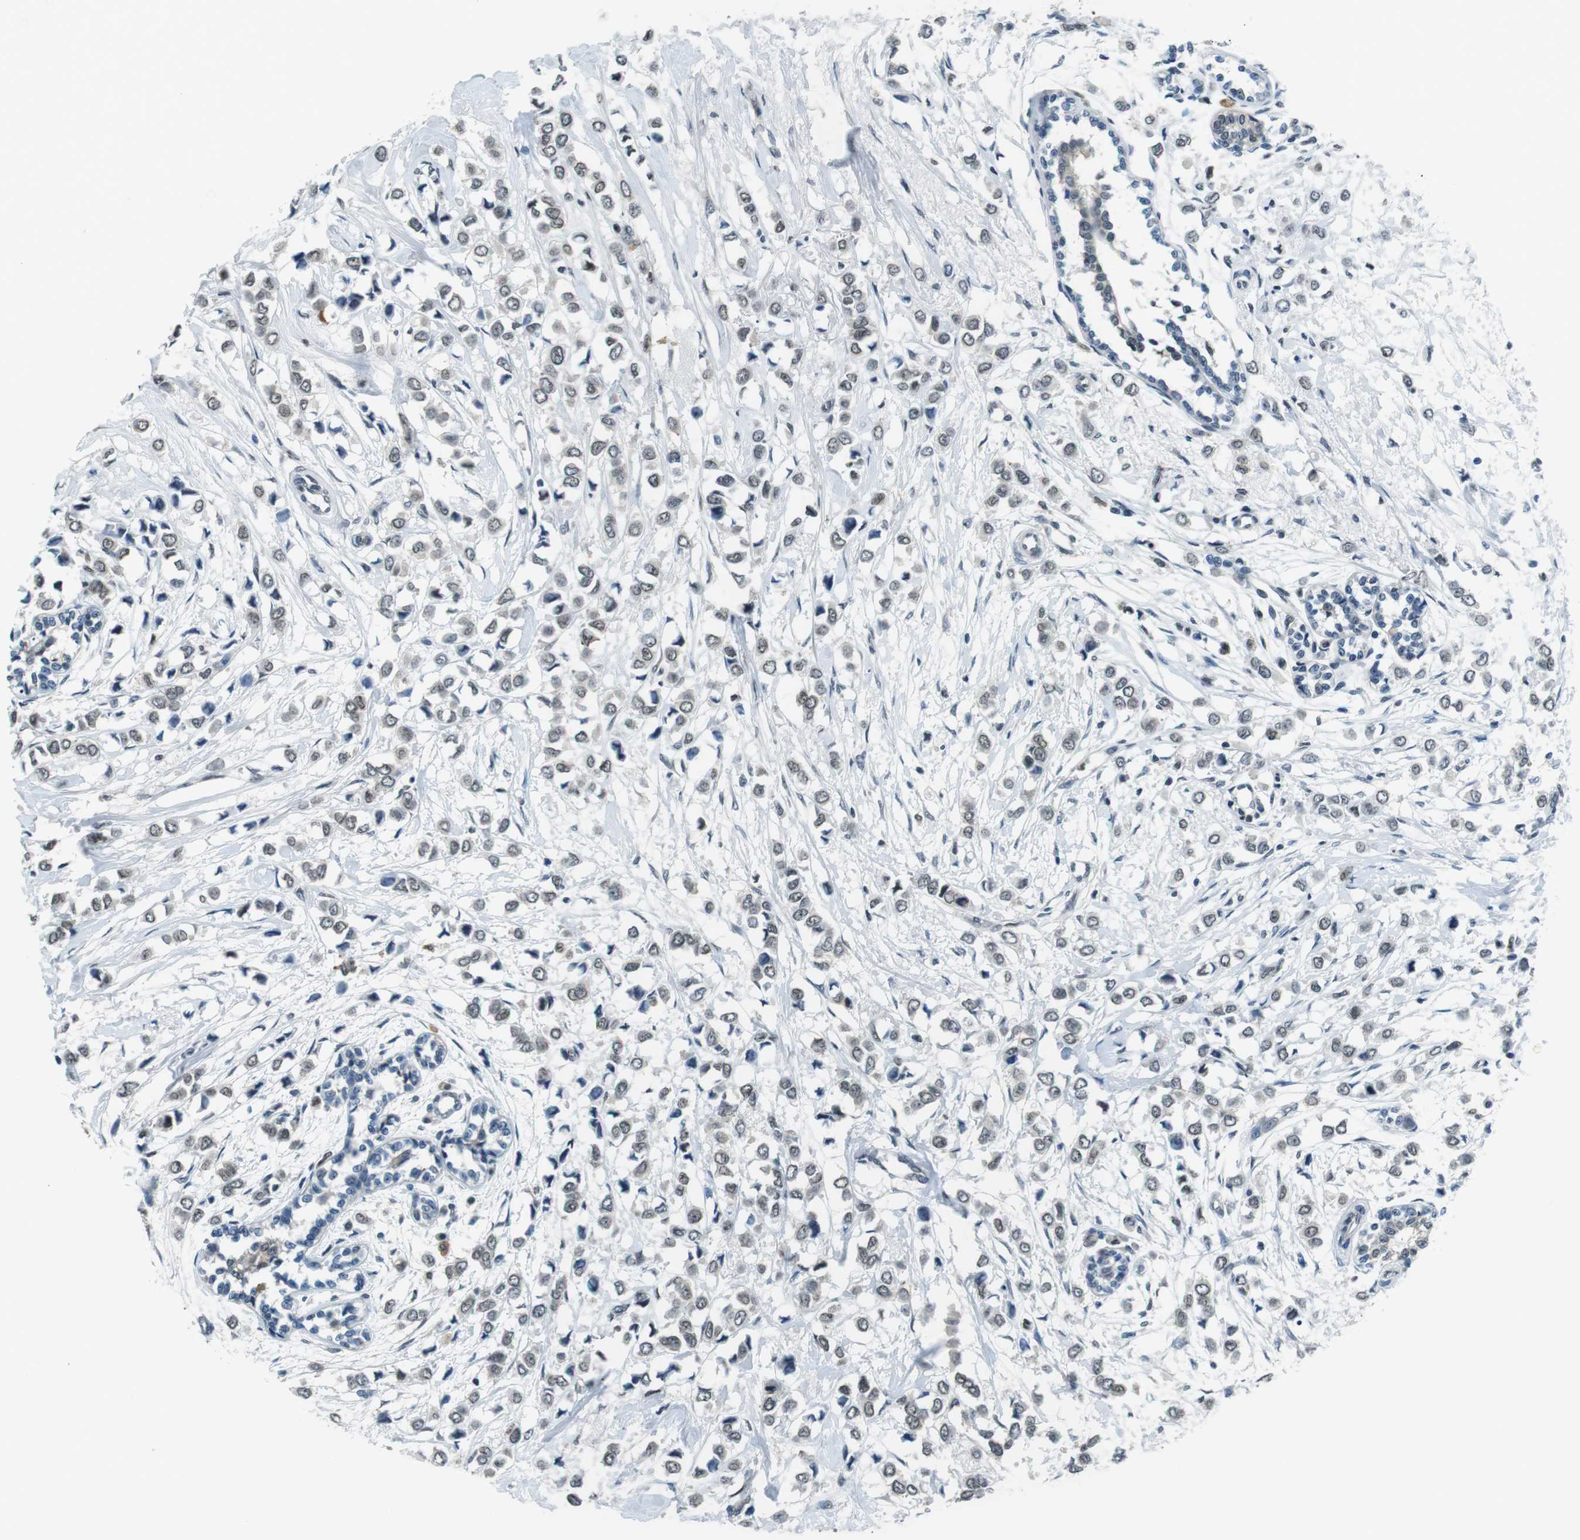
{"staining": {"intensity": "negative", "quantity": "none", "location": "none"}, "tissue": "breast cancer", "cell_type": "Tumor cells", "image_type": "cancer", "snomed": [{"axis": "morphology", "description": "Lobular carcinoma"}, {"axis": "topography", "description": "Breast"}], "caption": "The photomicrograph shows no significant positivity in tumor cells of breast cancer (lobular carcinoma).", "gene": "NEK4", "patient": {"sex": "female", "age": 51}}